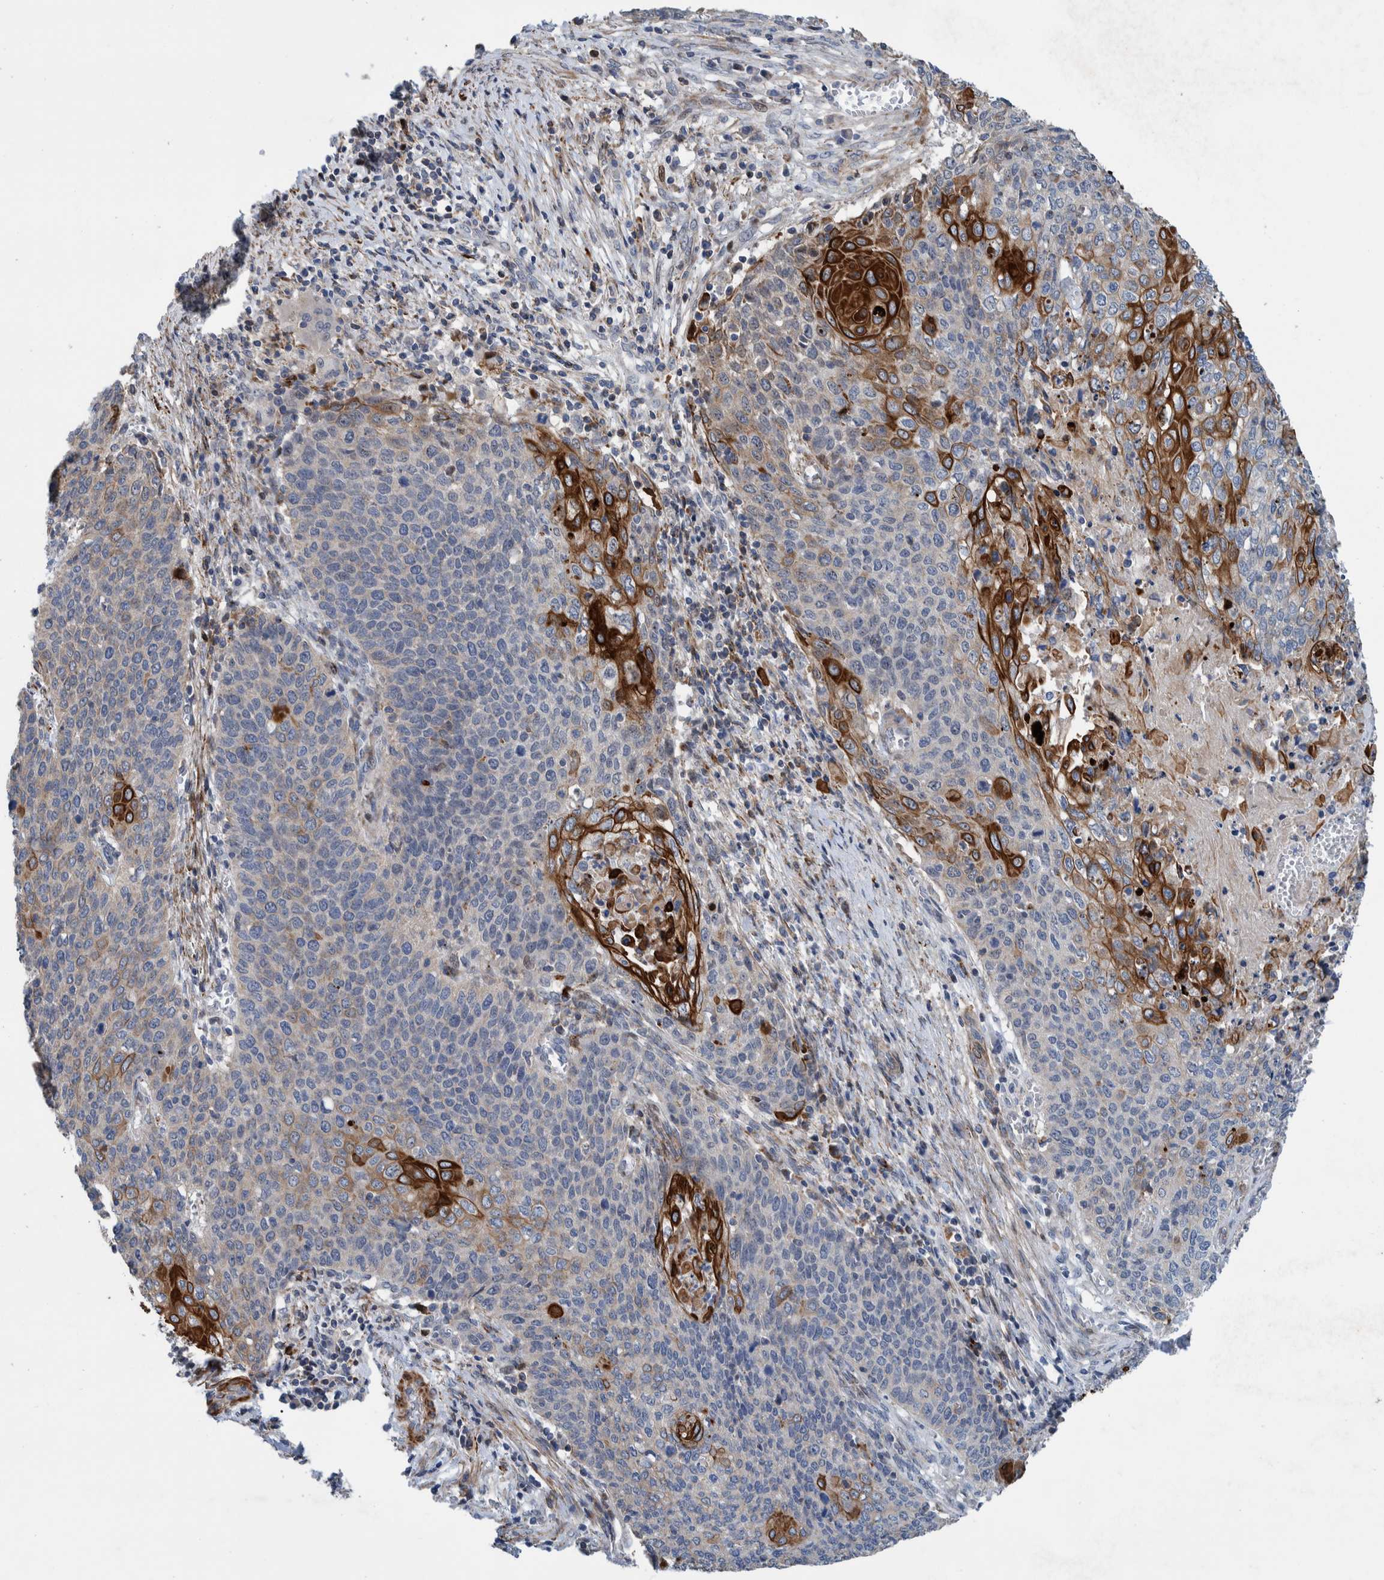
{"staining": {"intensity": "strong", "quantity": "25%-75%", "location": "cytoplasmic/membranous"}, "tissue": "cervical cancer", "cell_type": "Tumor cells", "image_type": "cancer", "snomed": [{"axis": "morphology", "description": "Squamous cell carcinoma, NOS"}, {"axis": "topography", "description": "Cervix"}], "caption": "Cervical cancer (squamous cell carcinoma) stained for a protein (brown) demonstrates strong cytoplasmic/membranous positive positivity in about 25%-75% of tumor cells.", "gene": "MKS1", "patient": {"sex": "female", "age": 39}}